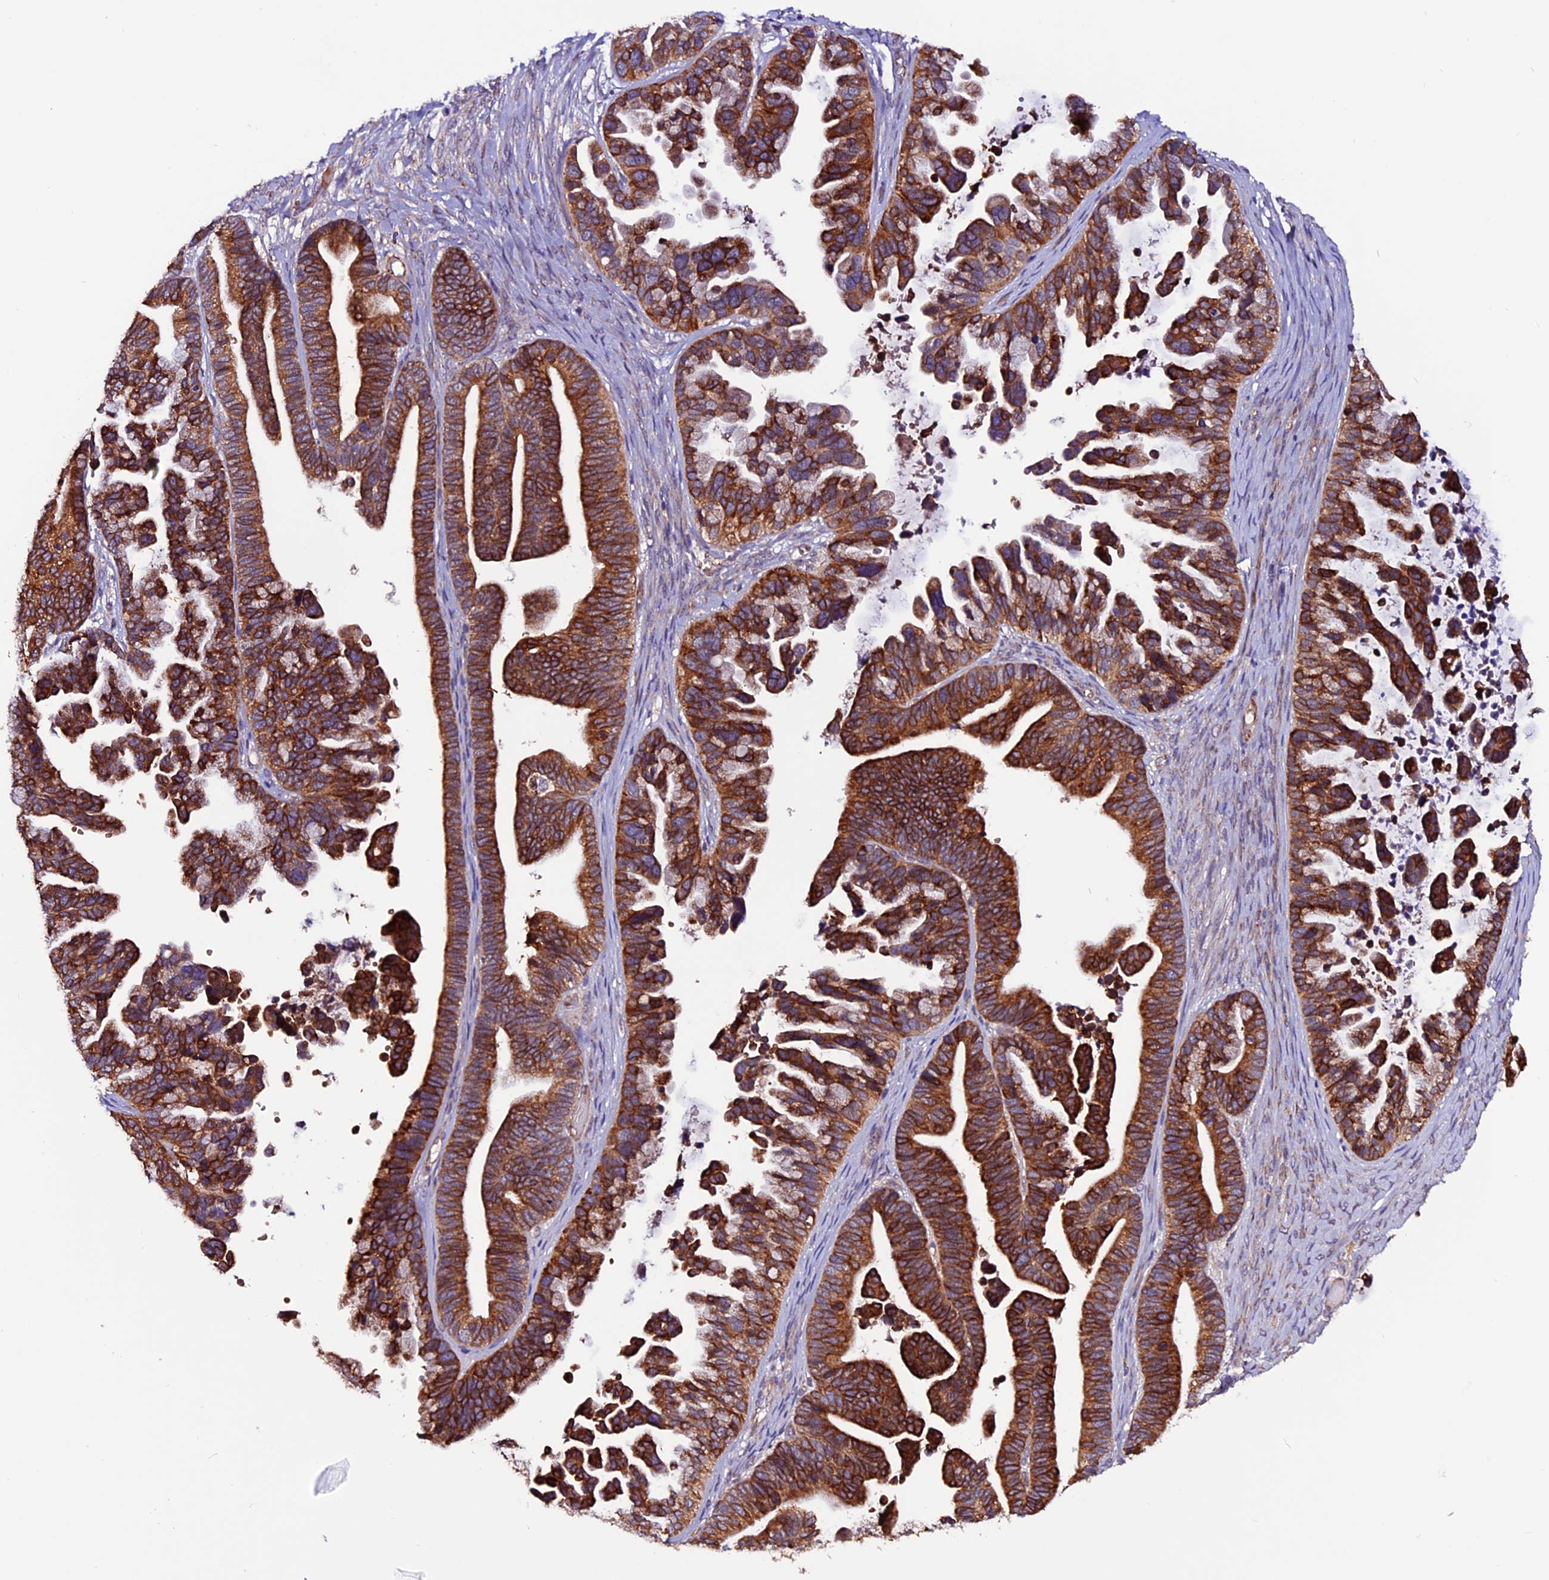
{"staining": {"intensity": "strong", "quantity": ">75%", "location": "cytoplasmic/membranous"}, "tissue": "ovarian cancer", "cell_type": "Tumor cells", "image_type": "cancer", "snomed": [{"axis": "morphology", "description": "Cystadenocarcinoma, serous, NOS"}, {"axis": "topography", "description": "Ovary"}], "caption": "Ovarian cancer (serous cystadenocarcinoma) stained with a protein marker exhibits strong staining in tumor cells.", "gene": "RINL", "patient": {"sex": "female", "age": 56}}